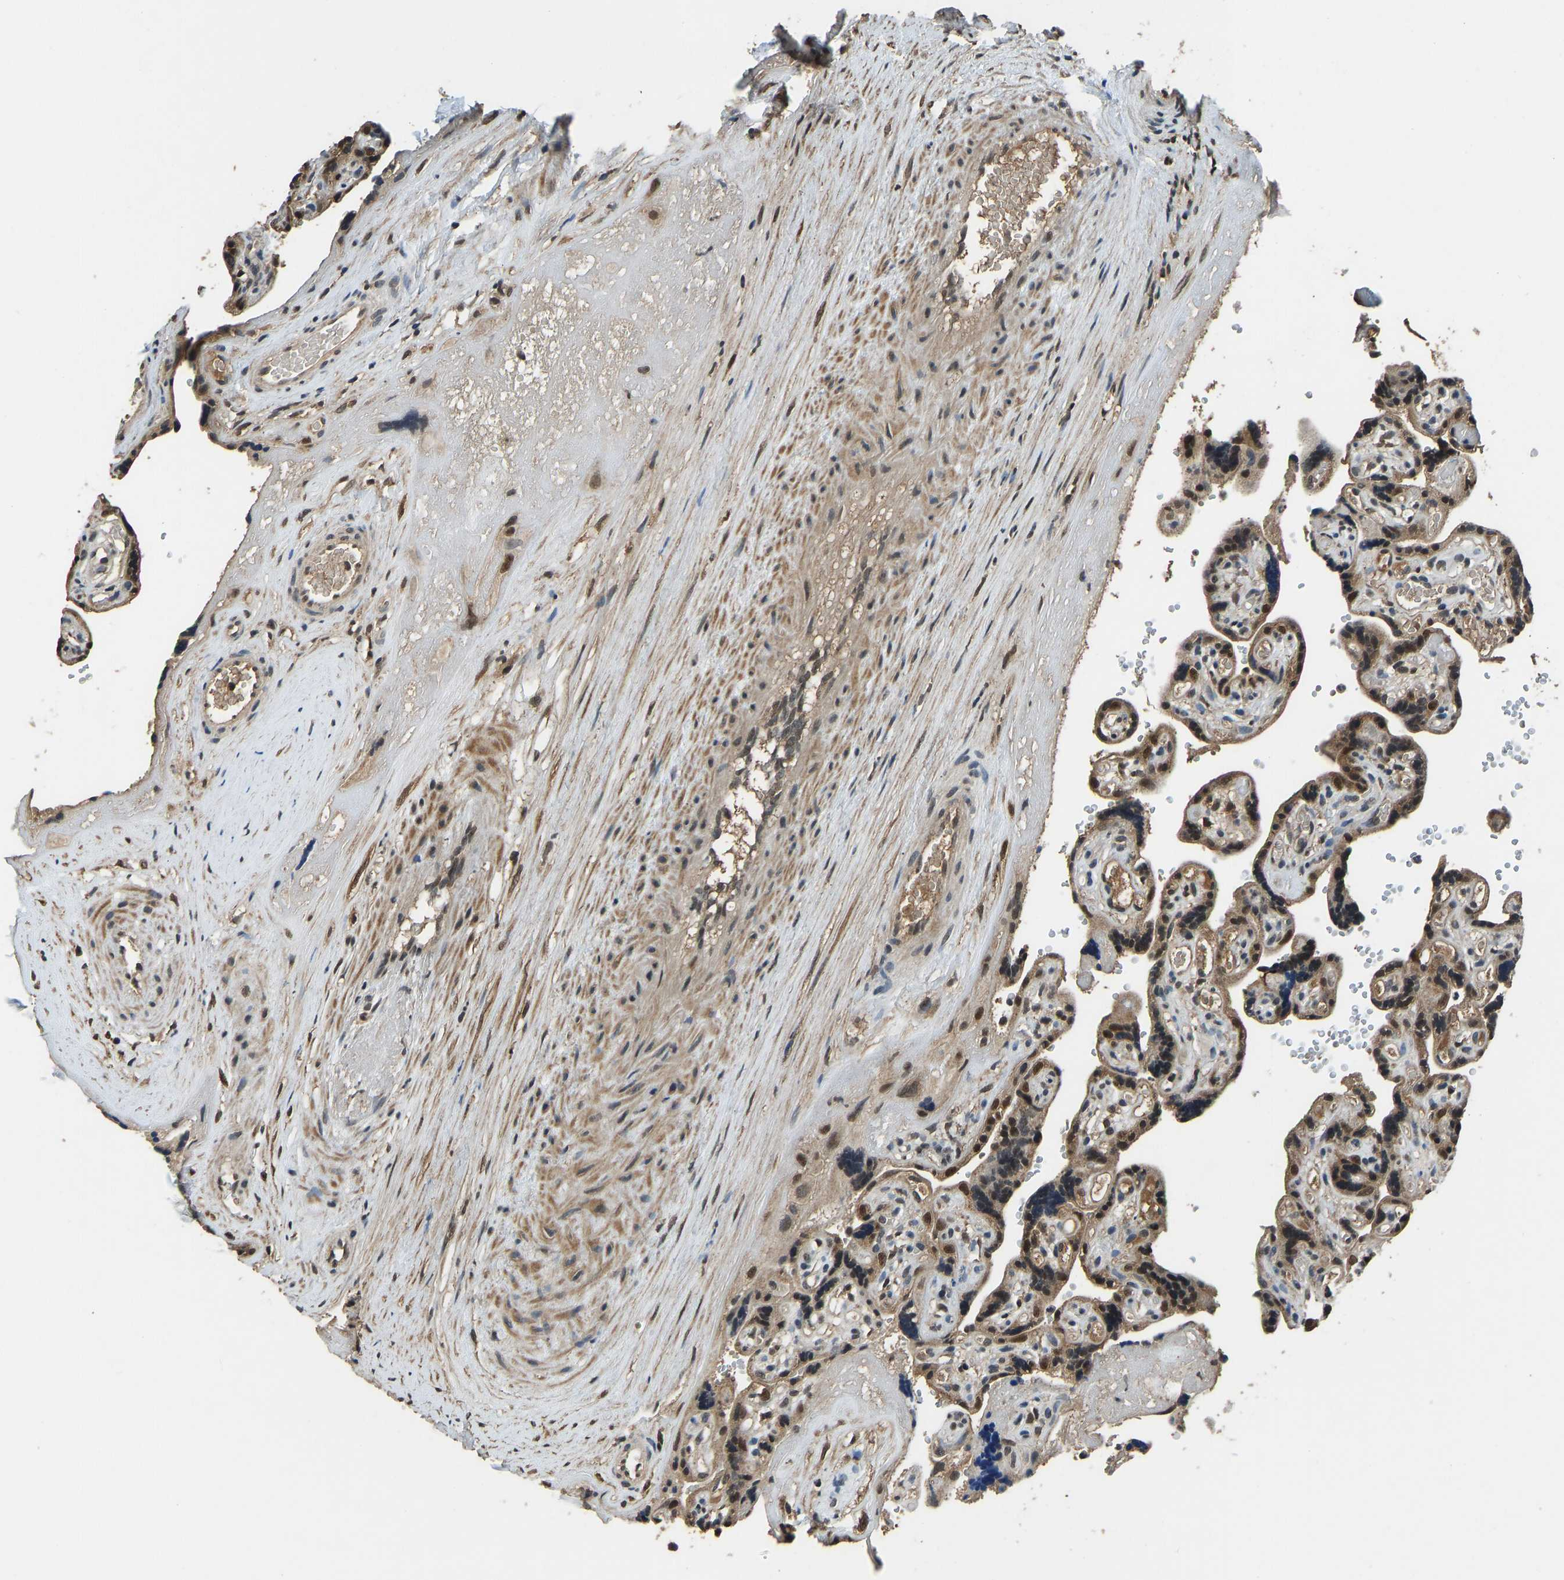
{"staining": {"intensity": "moderate", "quantity": ">75%", "location": "nuclear"}, "tissue": "placenta", "cell_type": "Decidual cells", "image_type": "normal", "snomed": [{"axis": "morphology", "description": "Normal tissue, NOS"}, {"axis": "topography", "description": "Placenta"}], "caption": "Immunohistochemistry (DAB (3,3'-diaminobenzidine)) staining of normal human placenta exhibits moderate nuclear protein positivity in about >75% of decidual cells.", "gene": "TOX4", "patient": {"sex": "female", "age": 30}}